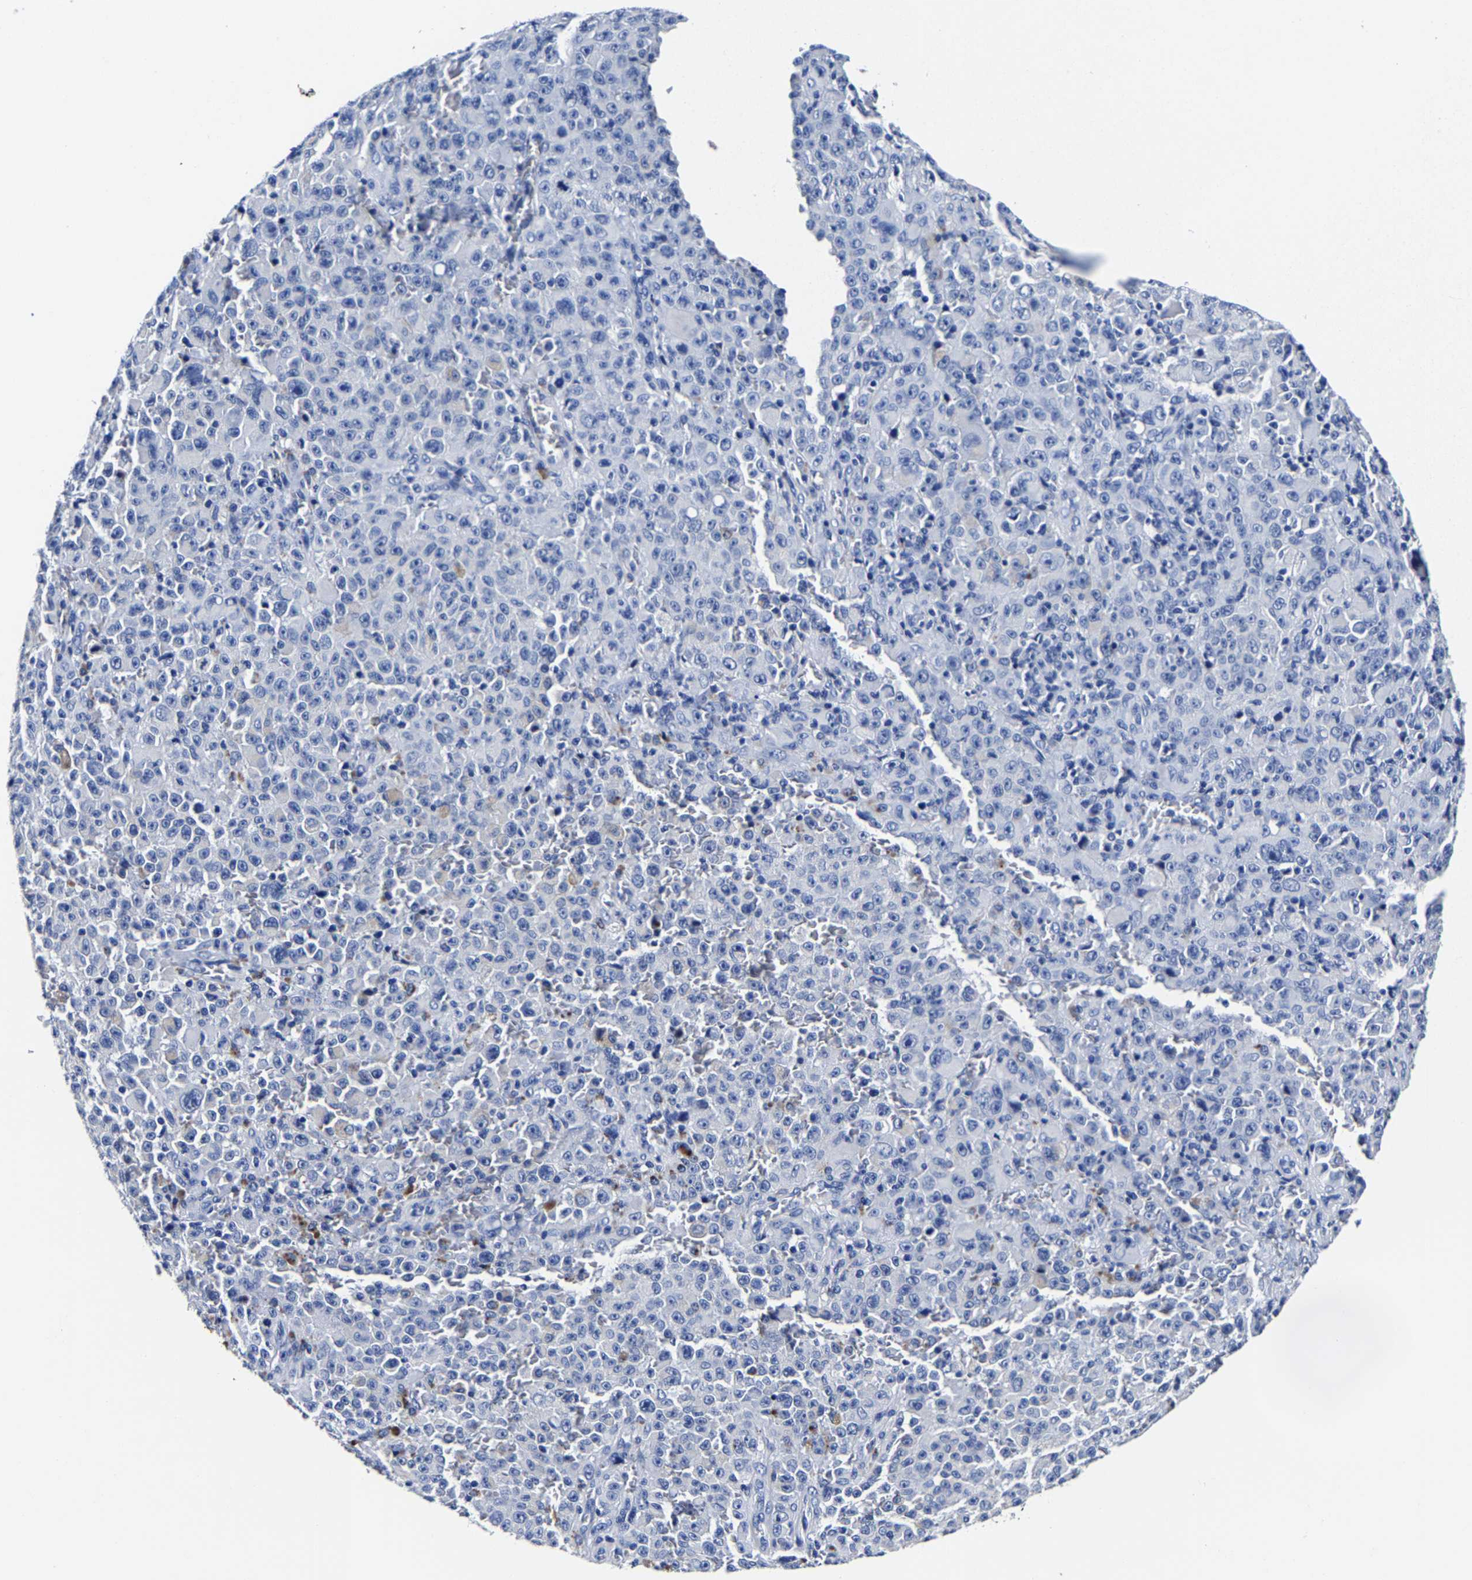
{"staining": {"intensity": "negative", "quantity": "none", "location": "none"}, "tissue": "melanoma", "cell_type": "Tumor cells", "image_type": "cancer", "snomed": [{"axis": "morphology", "description": "Malignant melanoma, NOS"}, {"axis": "topography", "description": "Skin"}], "caption": "High magnification brightfield microscopy of malignant melanoma stained with DAB (brown) and counterstained with hematoxylin (blue): tumor cells show no significant staining.", "gene": "CPA2", "patient": {"sex": "female", "age": 82}}